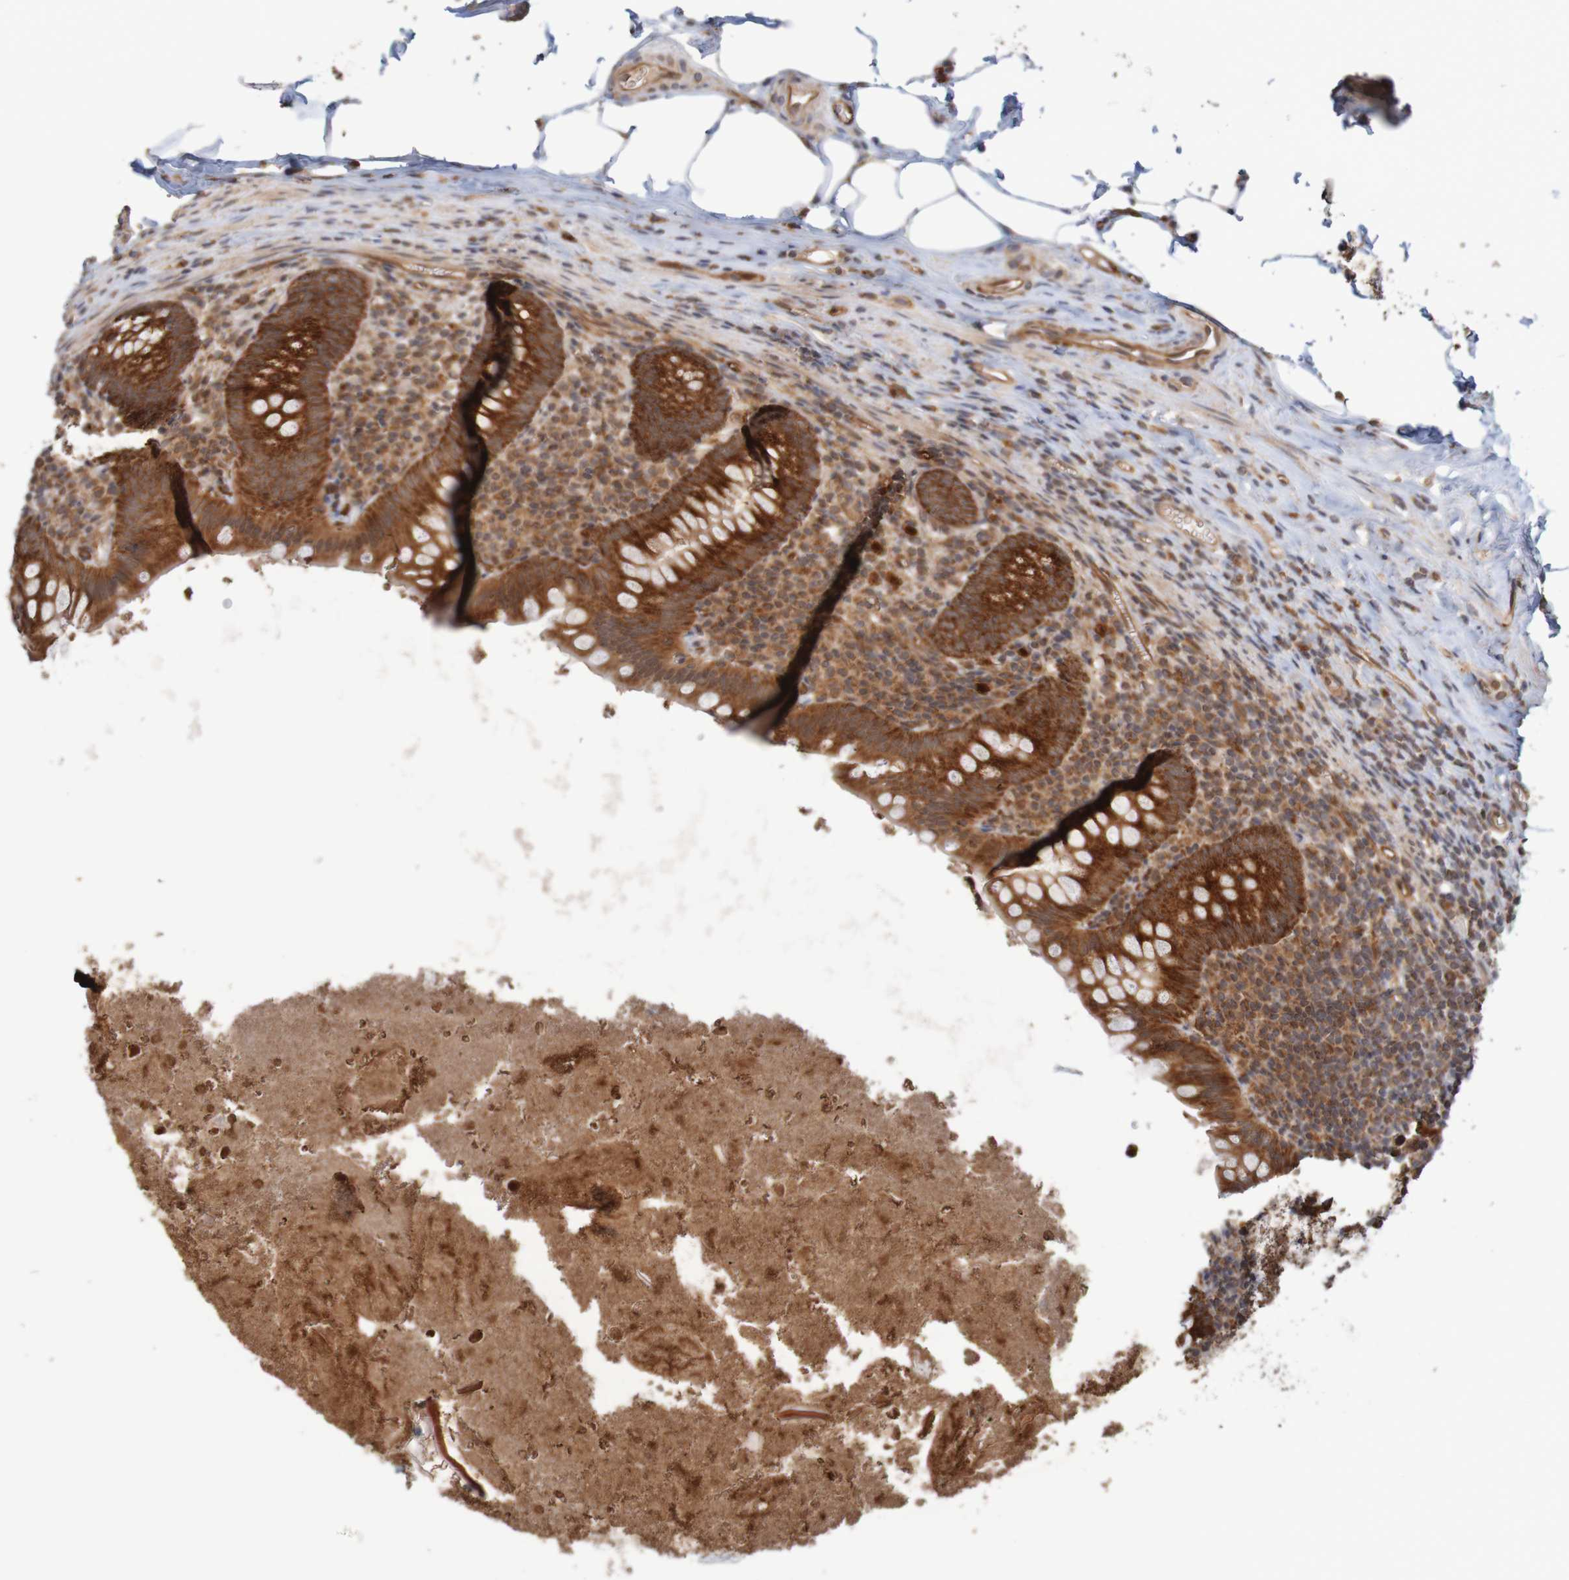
{"staining": {"intensity": "strong", "quantity": ">75%", "location": "cytoplasmic/membranous"}, "tissue": "appendix", "cell_type": "Glandular cells", "image_type": "normal", "snomed": [{"axis": "morphology", "description": "Normal tissue, NOS"}, {"axis": "topography", "description": "Appendix"}], "caption": "Appendix stained with immunohistochemistry (IHC) reveals strong cytoplasmic/membranous staining in approximately >75% of glandular cells.", "gene": "MRPL52", "patient": {"sex": "male", "age": 52}}